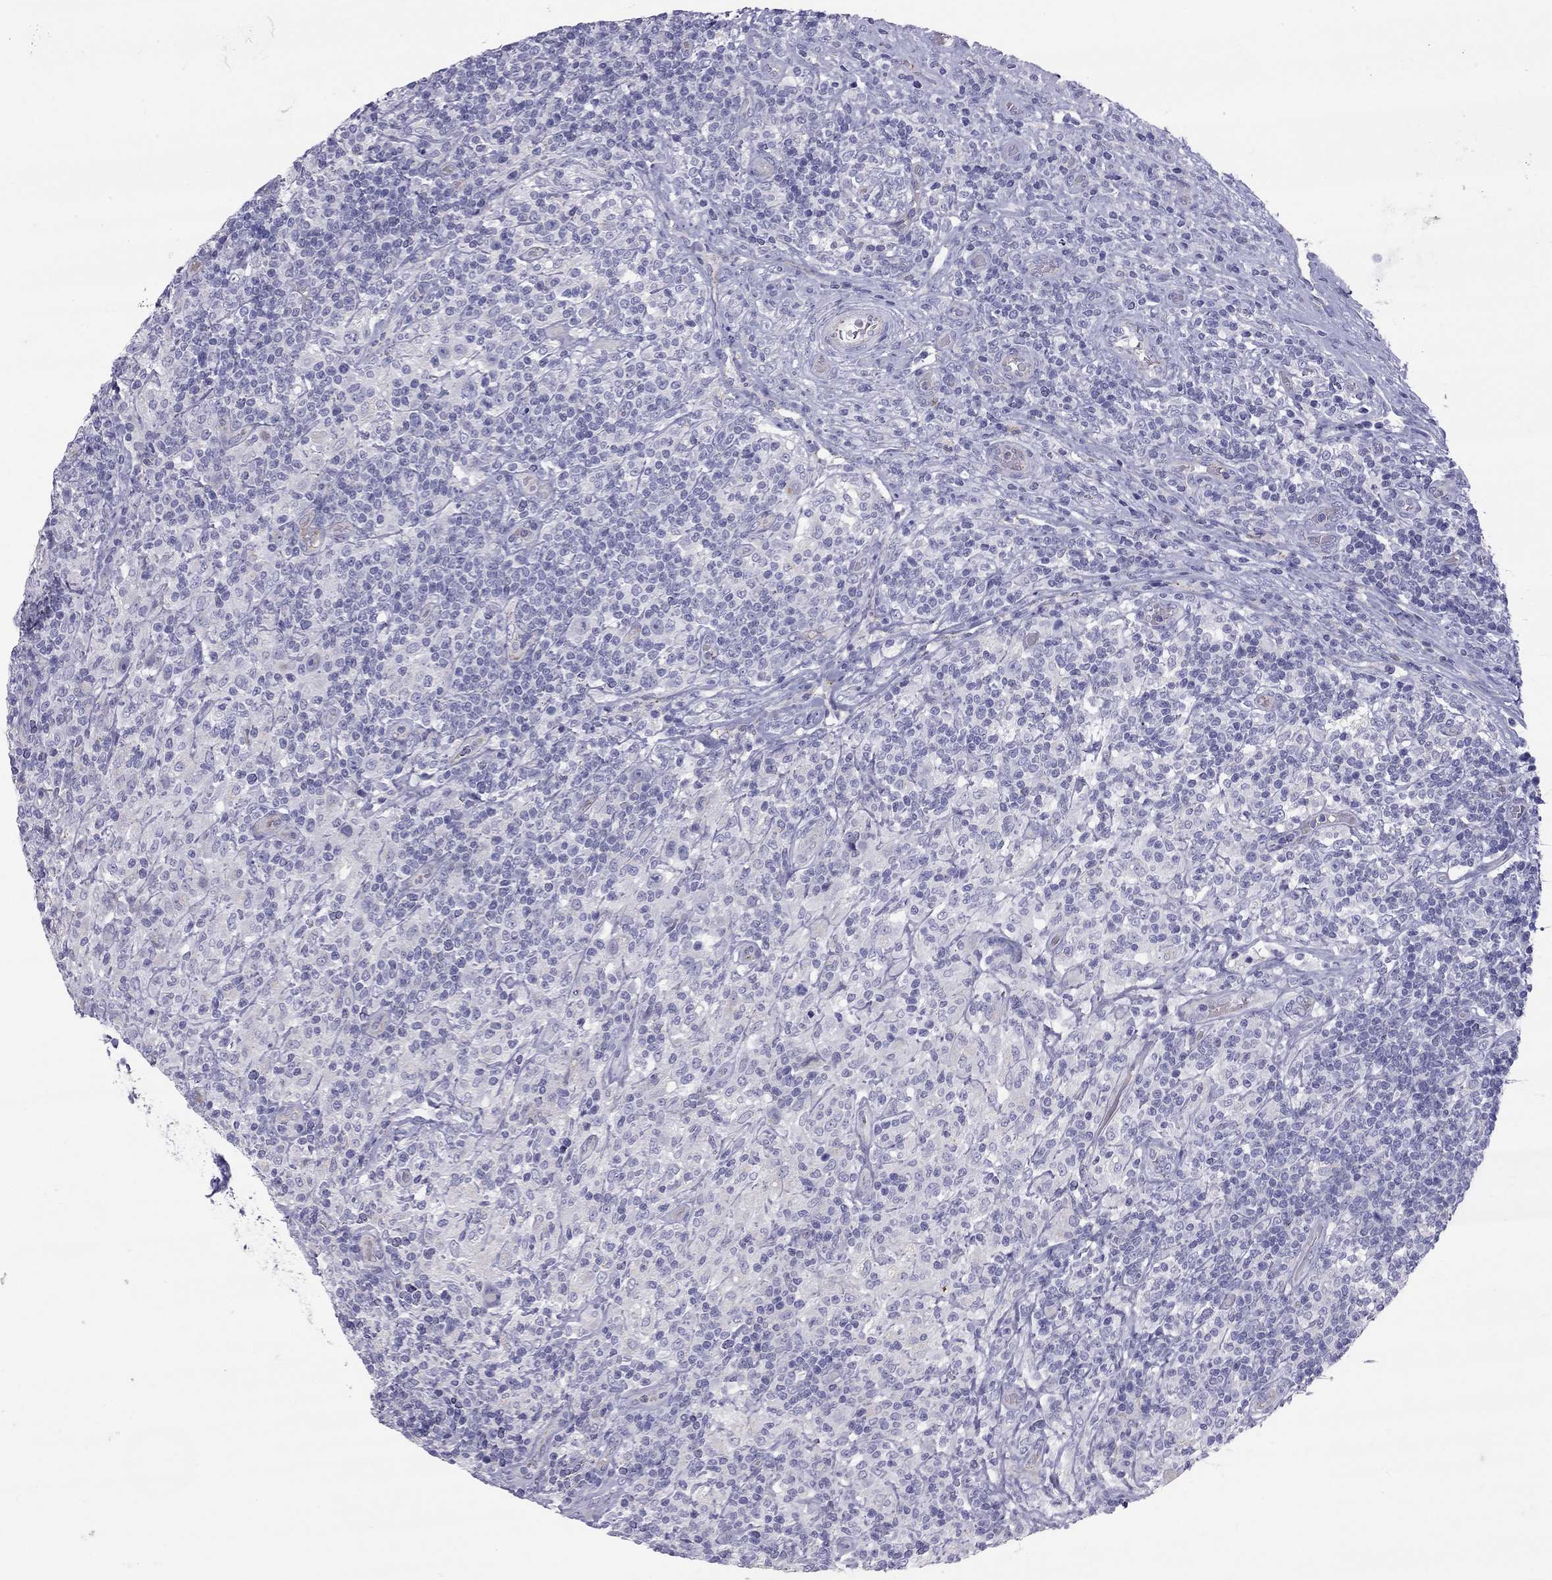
{"staining": {"intensity": "negative", "quantity": "none", "location": "none"}, "tissue": "lymphoma", "cell_type": "Tumor cells", "image_type": "cancer", "snomed": [{"axis": "morphology", "description": "Hodgkin's disease, NOS"}, {"axis": "topography", "description": "Lymph node"}], "caption": "Hodgkin's disease was stained to show a protein in brown. There is no significant staining in tumor cells. Brightfield microscopy of IHC stained with DAB (3,3'-diaminobenzidine) (brown) and hematoxylin (blue), captured at high magnification.", "gene": "TDRD6", "patient": {"sex": "male", "age": 70}}